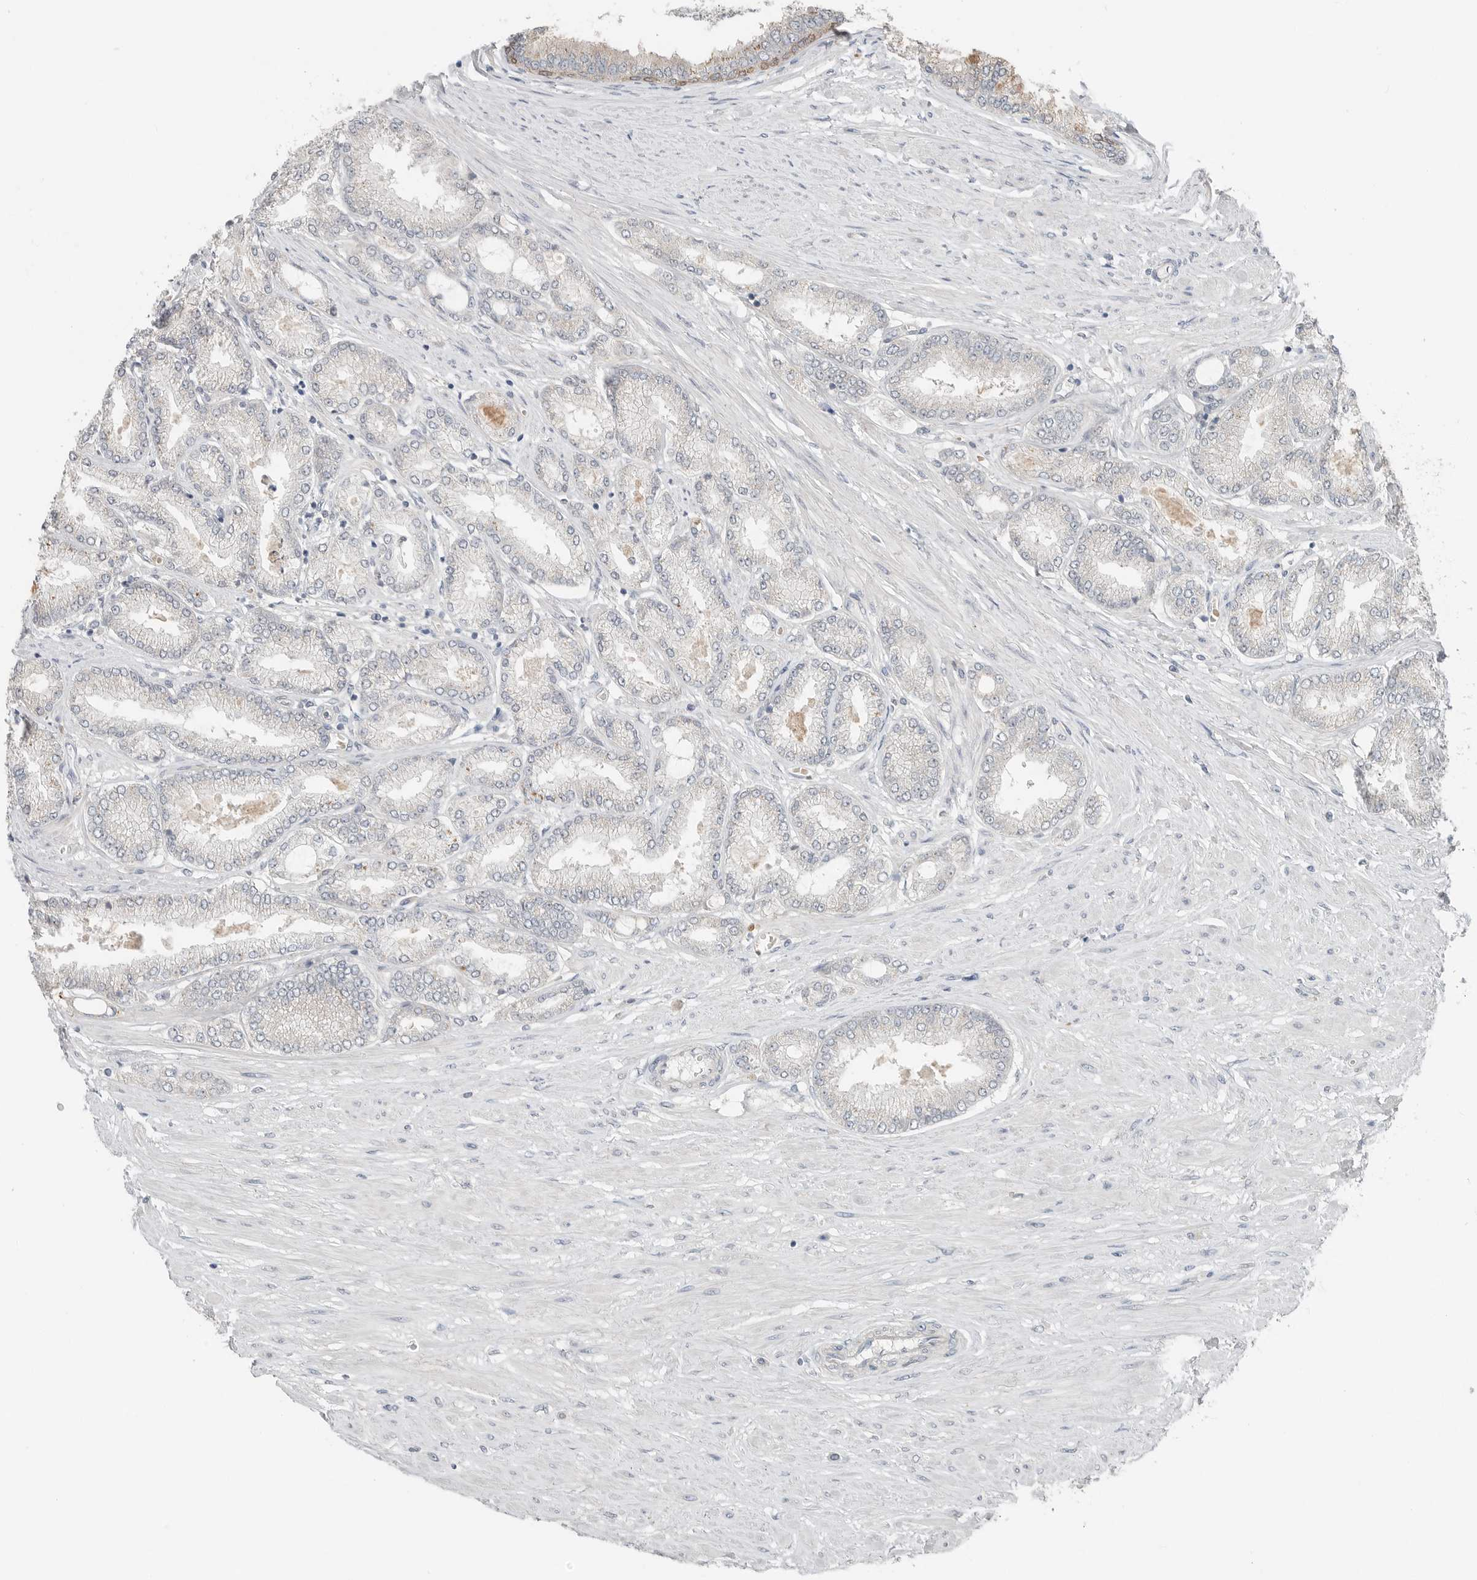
{"staining": {"intensity": "negative", "quantity": "none", "location": "none"}, "tissue": "prostate cancer", "cell_type": "Tumor cells", "image_type": "cancer", "snomed": [{"axis": "morphology", "description": "Adenocarcinoma, Low grade"}, {"axis": "topography", "description": "Prostate"}], "caption": "DAB immunohistochemical staining of human prostate cancer (low-grade adenocarcinoma) exhibits no significant staining in tumor cells. The staining is performed using DAB (3,3'-diaminobenzidine) brown chromogen with nuclei counter-stained in using hematoxylin.", "gene": "FCRLB", "patient": {"sex": "male", "age": 63}}